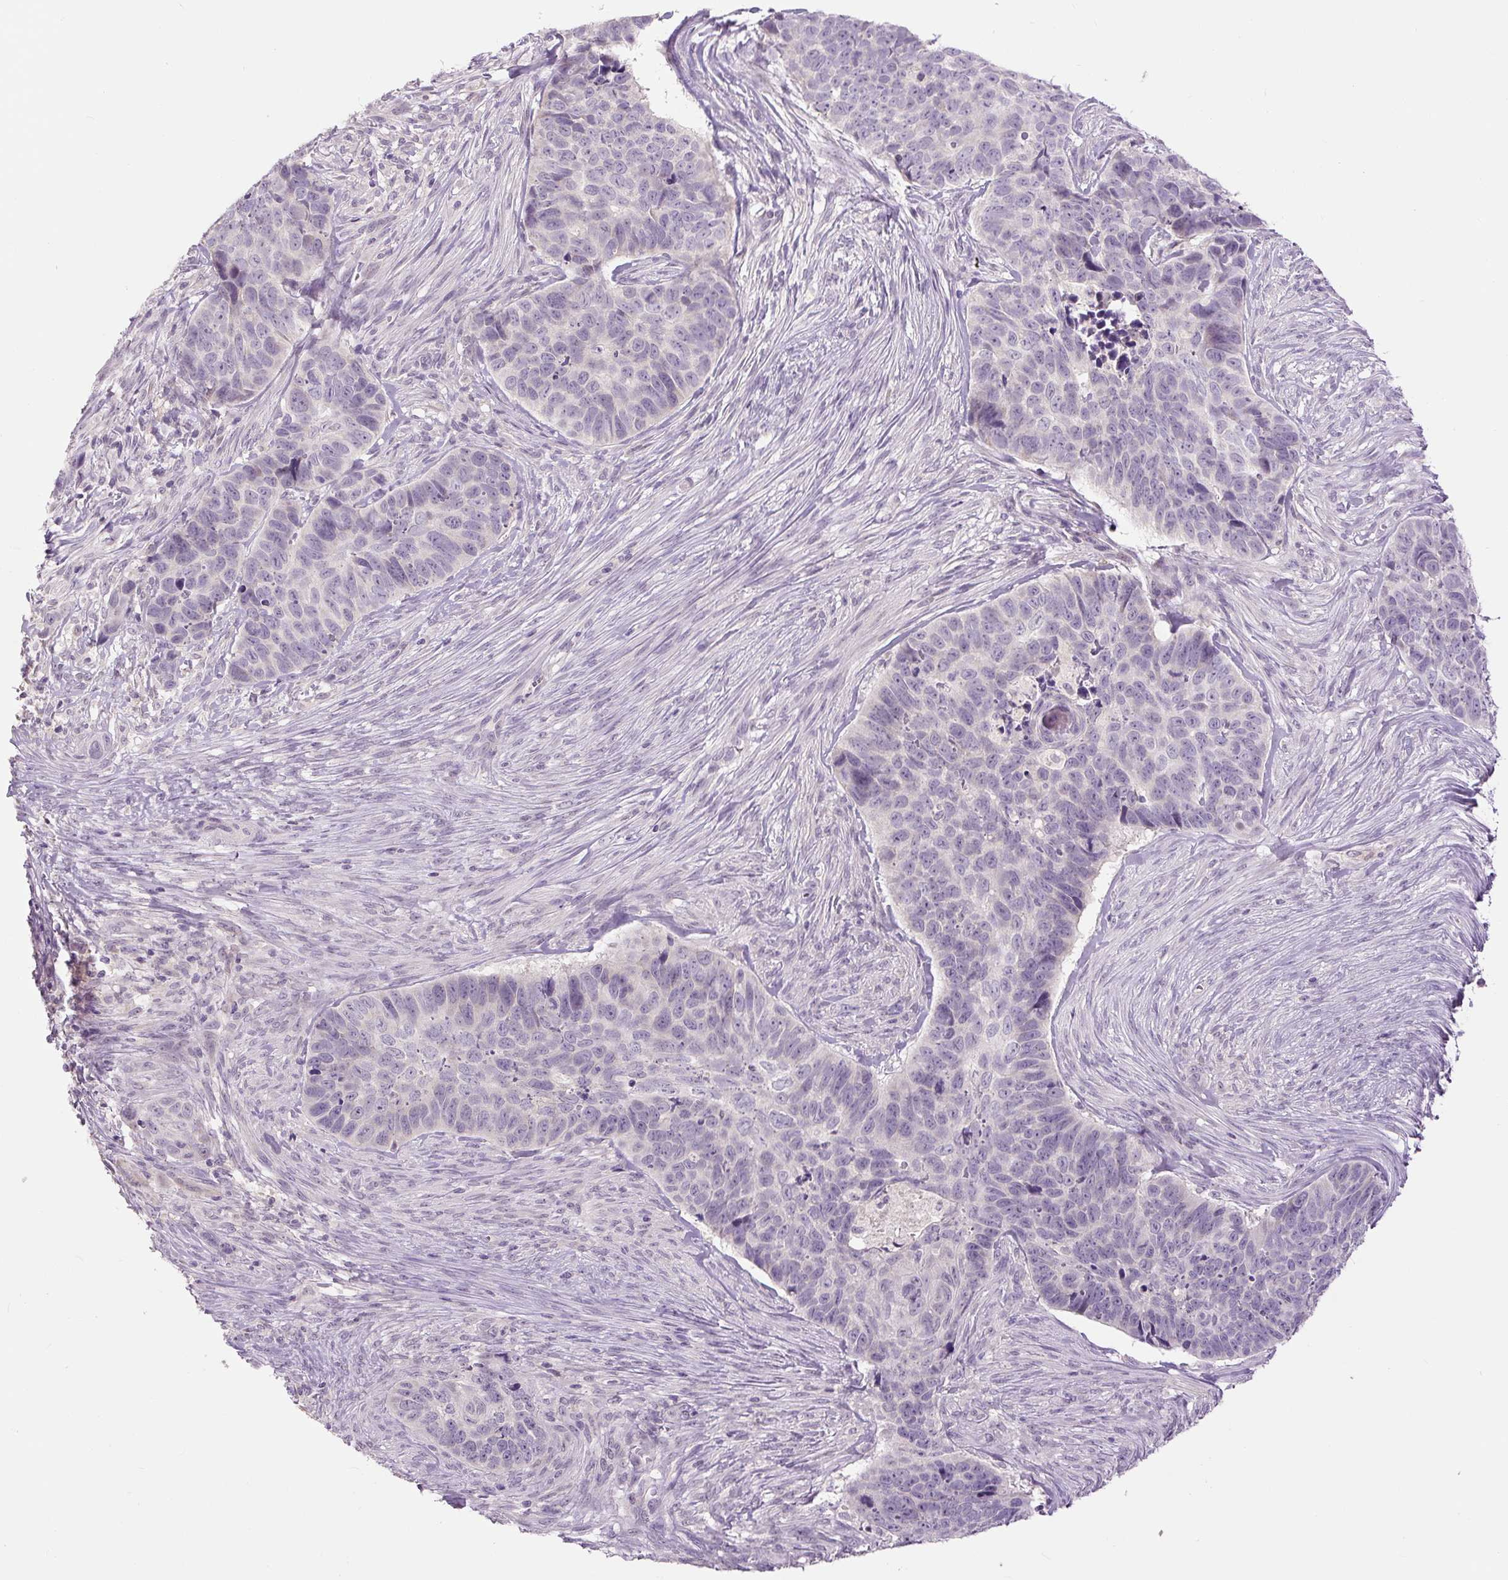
{"staining": {"intensity": "negative", "quantity": "none", "location": "none"}, "tissue": "skin cancer", "cell_type": "Tumor cells", "image_type": "cancer", "snomed": [{"axis": "morphology", "description": "Basal cell carcinoma"}, {"axis": "topography", "description": "Skin"}], "caption": "Tumor cells are negative for protein expression in human skin cancer (basal cell carcinoma).", "gene": "FABP7", "patient": {"sex": "female", "age": 82}}